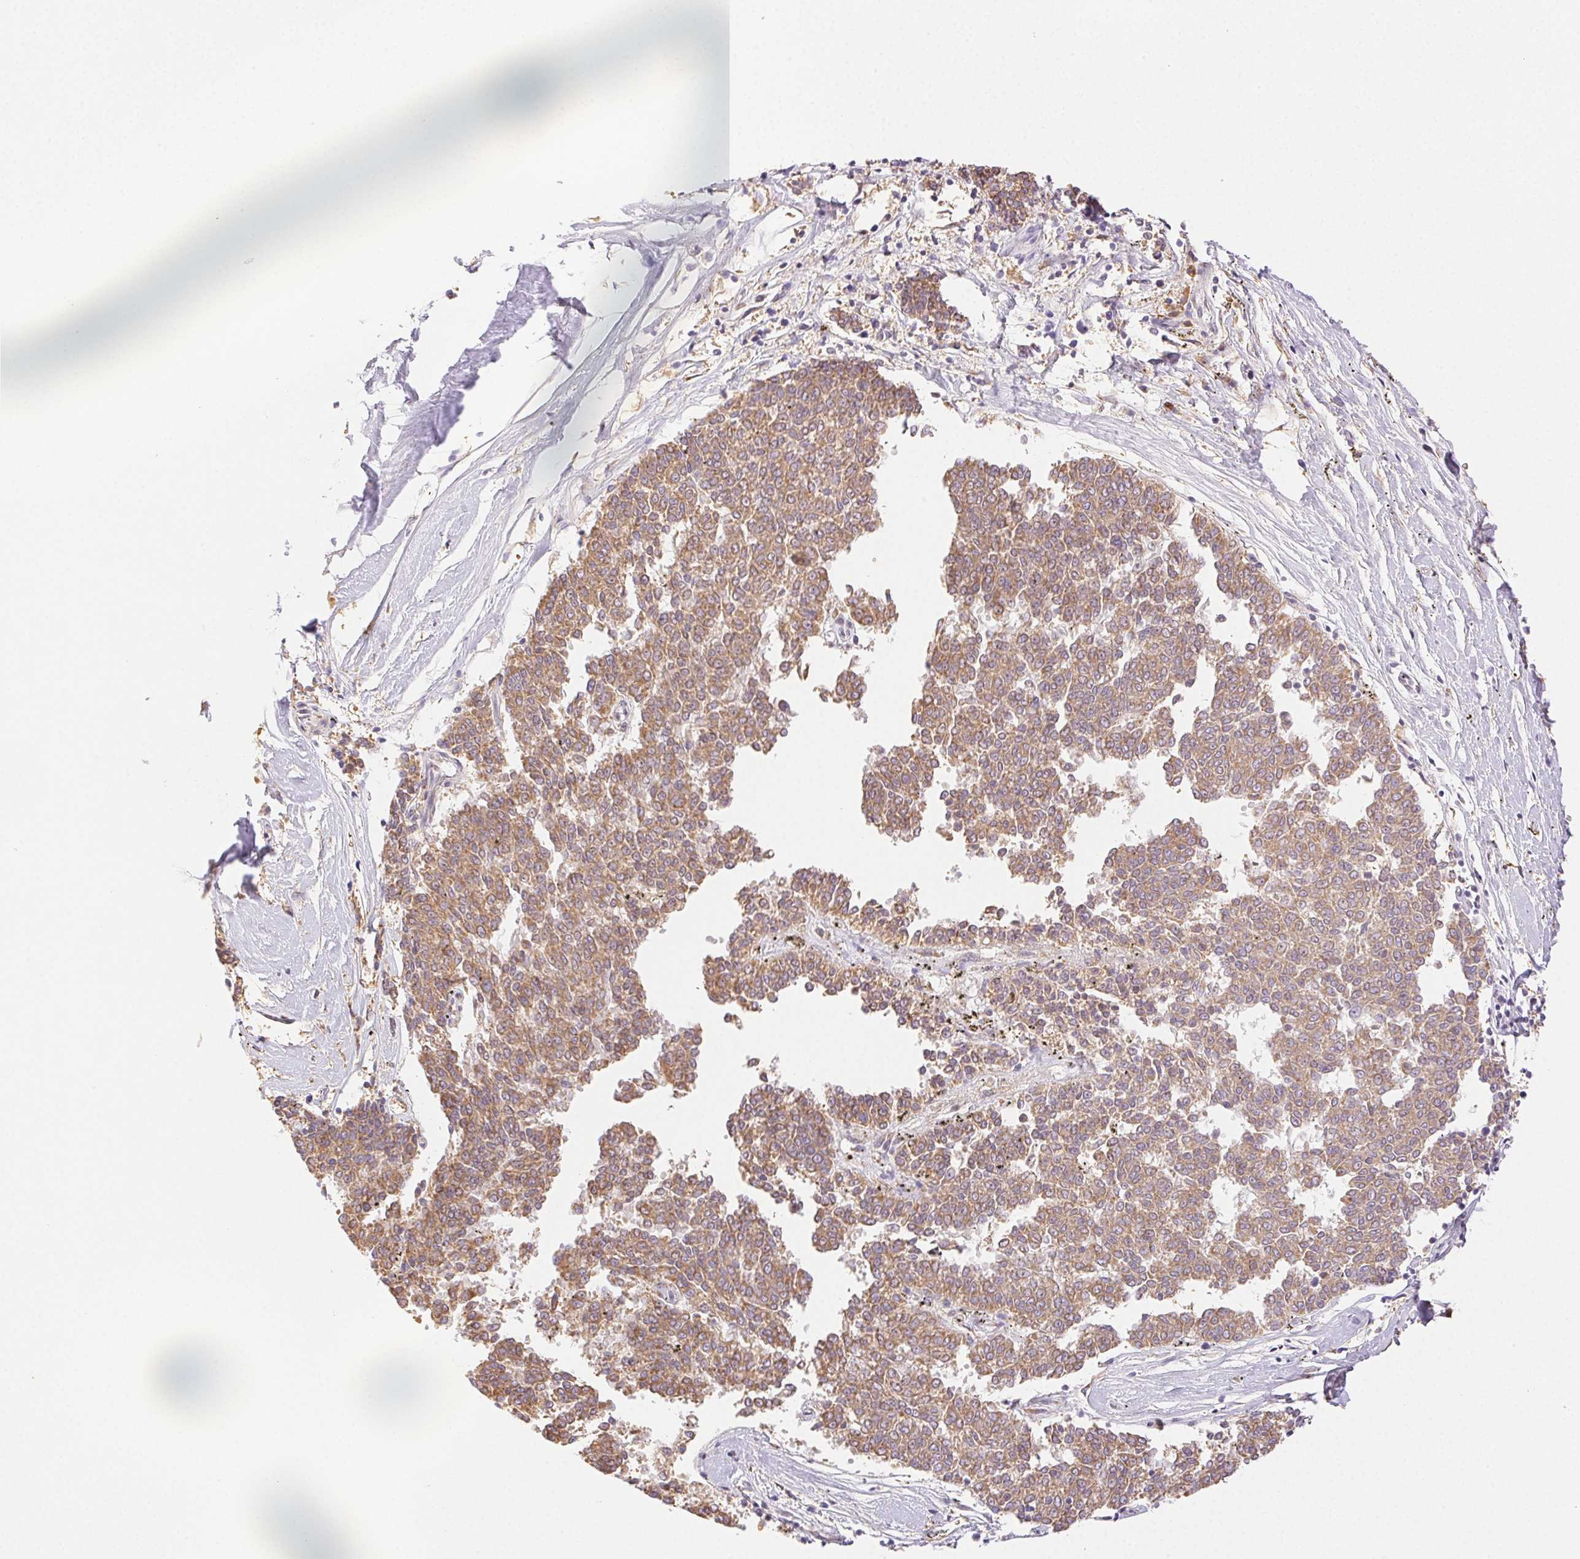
{"staining": {"intensity": "moderate", "quantity": ">75%", "location": "cytoplasmic/membranous"}, "tissue": "melanoma", "cell_type": "Tumor cells", "image_type": "cancer", "snomed": [{"axis": "morphology", "description": "Malignant melanoma, NOS"}, {"axis": "topography", "description": "Skin"}], "caption": "Melanoma stained for a protein (brown) exhibits moderate cytoplasmic/membranous positive positivity in about >75% of tumor cells.", "gene": "ENTREP1", "patient": {"sex": "female", "age": 72}}